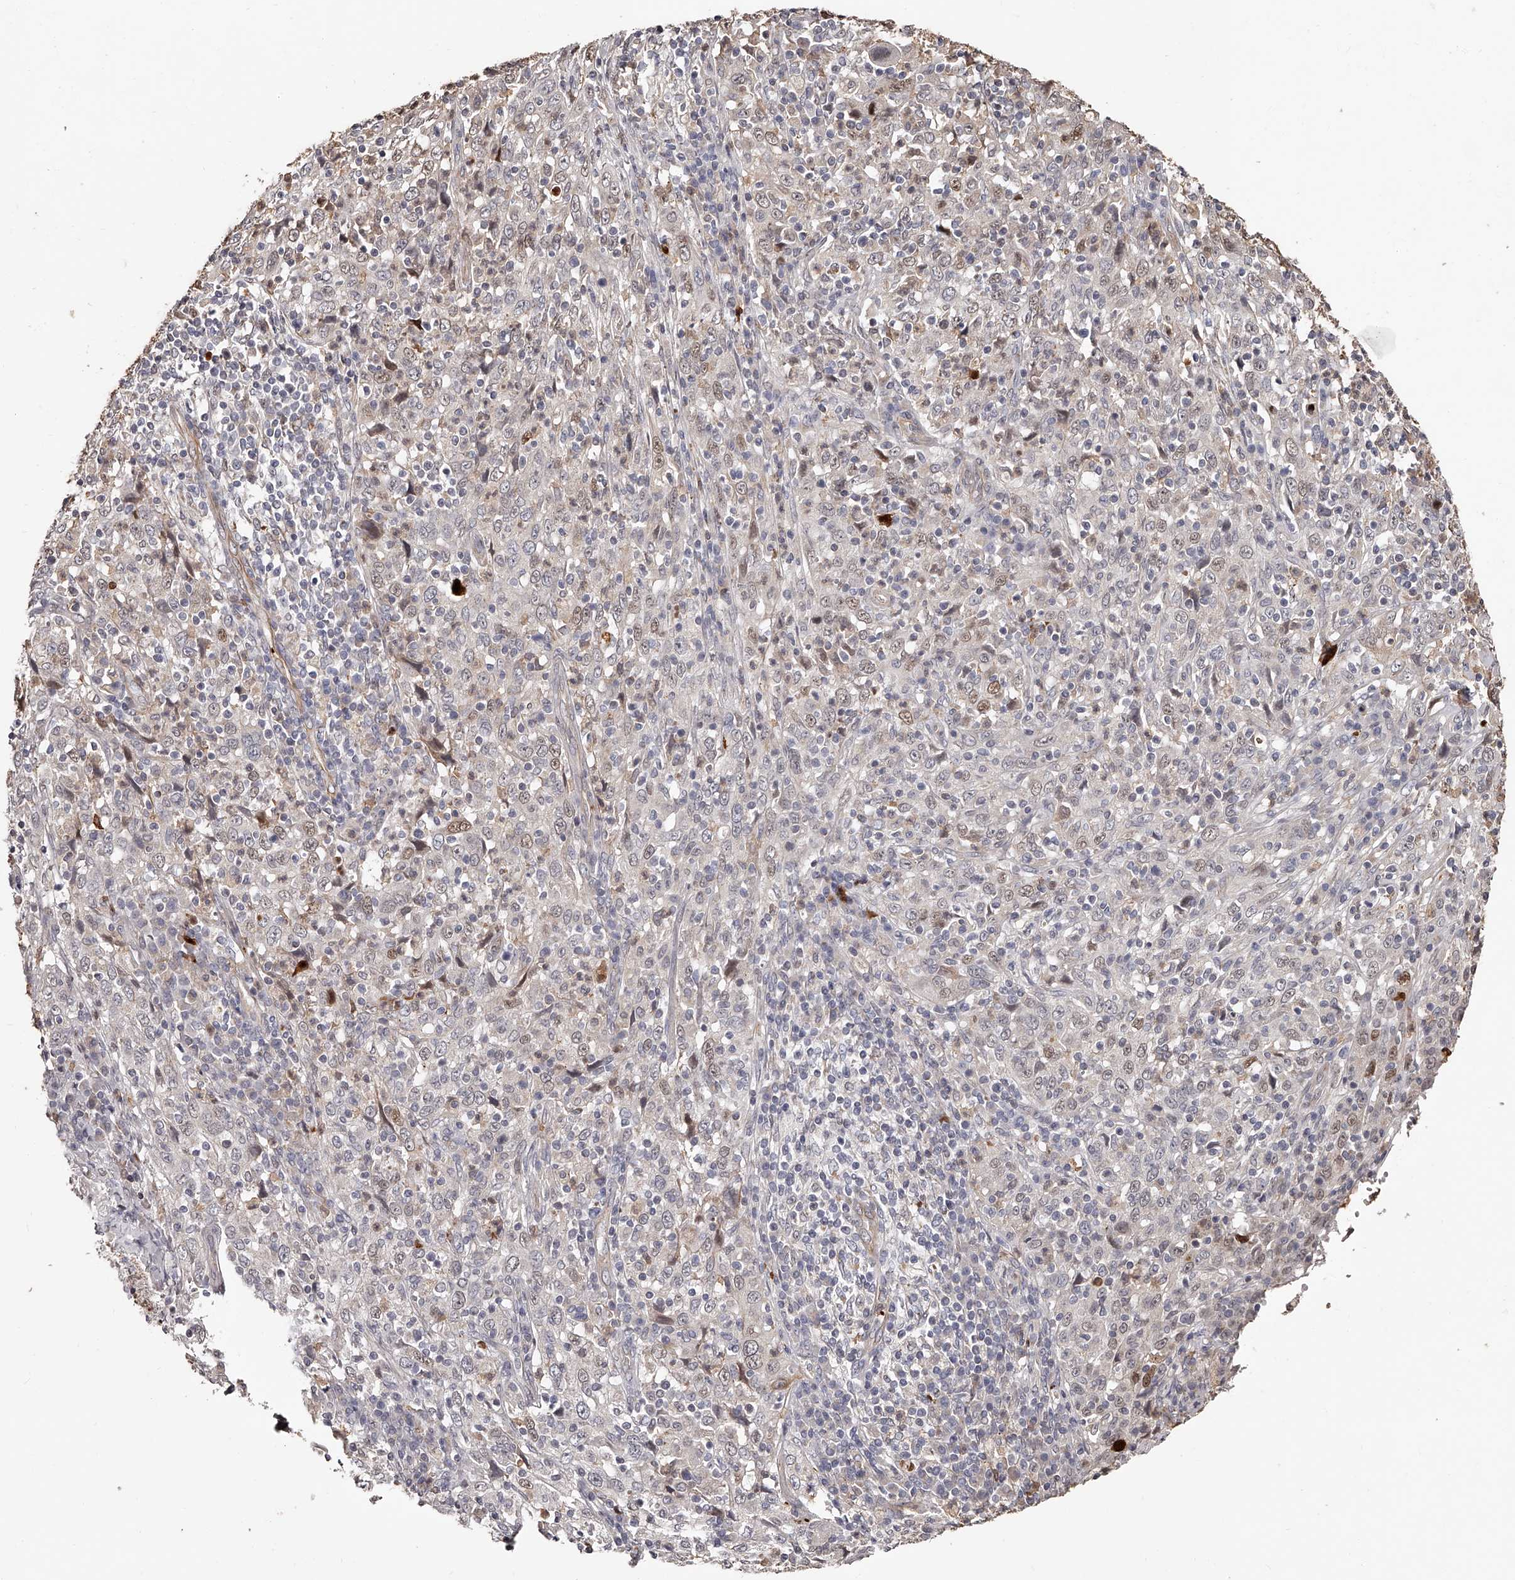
{"staining": {"intensity": "weak", "quantity": "<25%", "location": "nuclear"}, "tissue": "cervical cancer", "cell_type": "Tumor cells", "image_type": "cancer", "snomed": [{"axis": "morphology", "description": "Squamous cell carcinoma, NOS"}, {"axis": "topography", "description": "Cervix"}], "caption": "Tumor cells are negative for protein expression in human cervical cancer (squamous cell carcinoma).", "gene": "URGCP", "patient": {"sex": "female", "age": 46}}